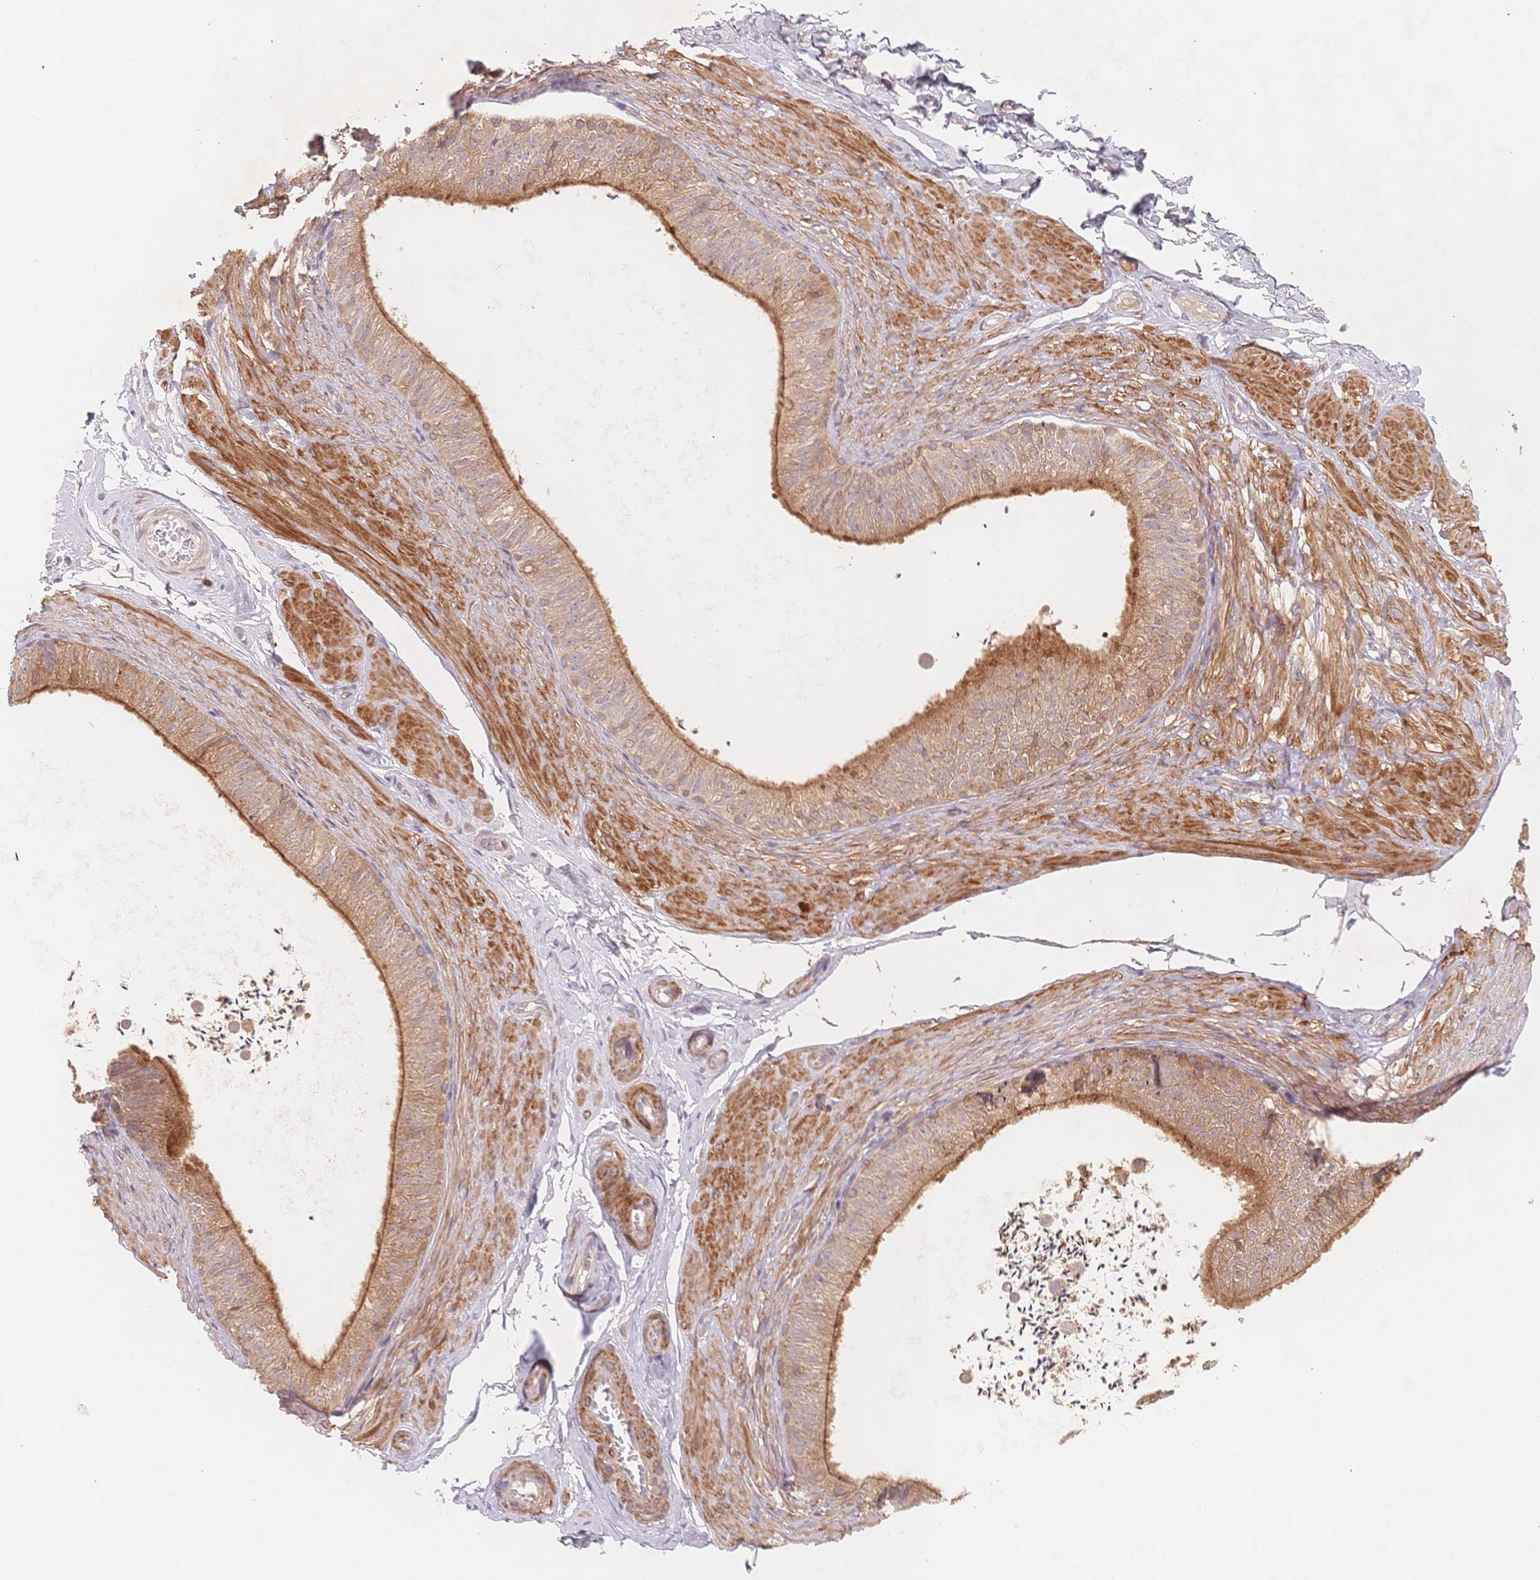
{"staining": {"intensity": "moderate", "quantity": "25%-75%", "location": "cytoplasmic/membranous"}, "tissue": "epididymis", "cell_type": "Glandular cells", "image_type": "normal", "snomed": [{"axis": "morphology", "description": "Normal tissue, NOS"}, {"axis": "topography", "description": "Epididymis, spermatic cord, NOS"}, {"axis": "topography", "description": "Epididymis"}, {"axis": "topography", "description": "Peripheral nerve tissue"}], "caption": "Protein staining exhibits moderate cytoplasmic/membranous expression in about 25%-75% of glandular cells in benign epididymis. Nuclei are stained in blue.", "gene": "C12orf75", "patient": {"sex": "male", "age": 29}}